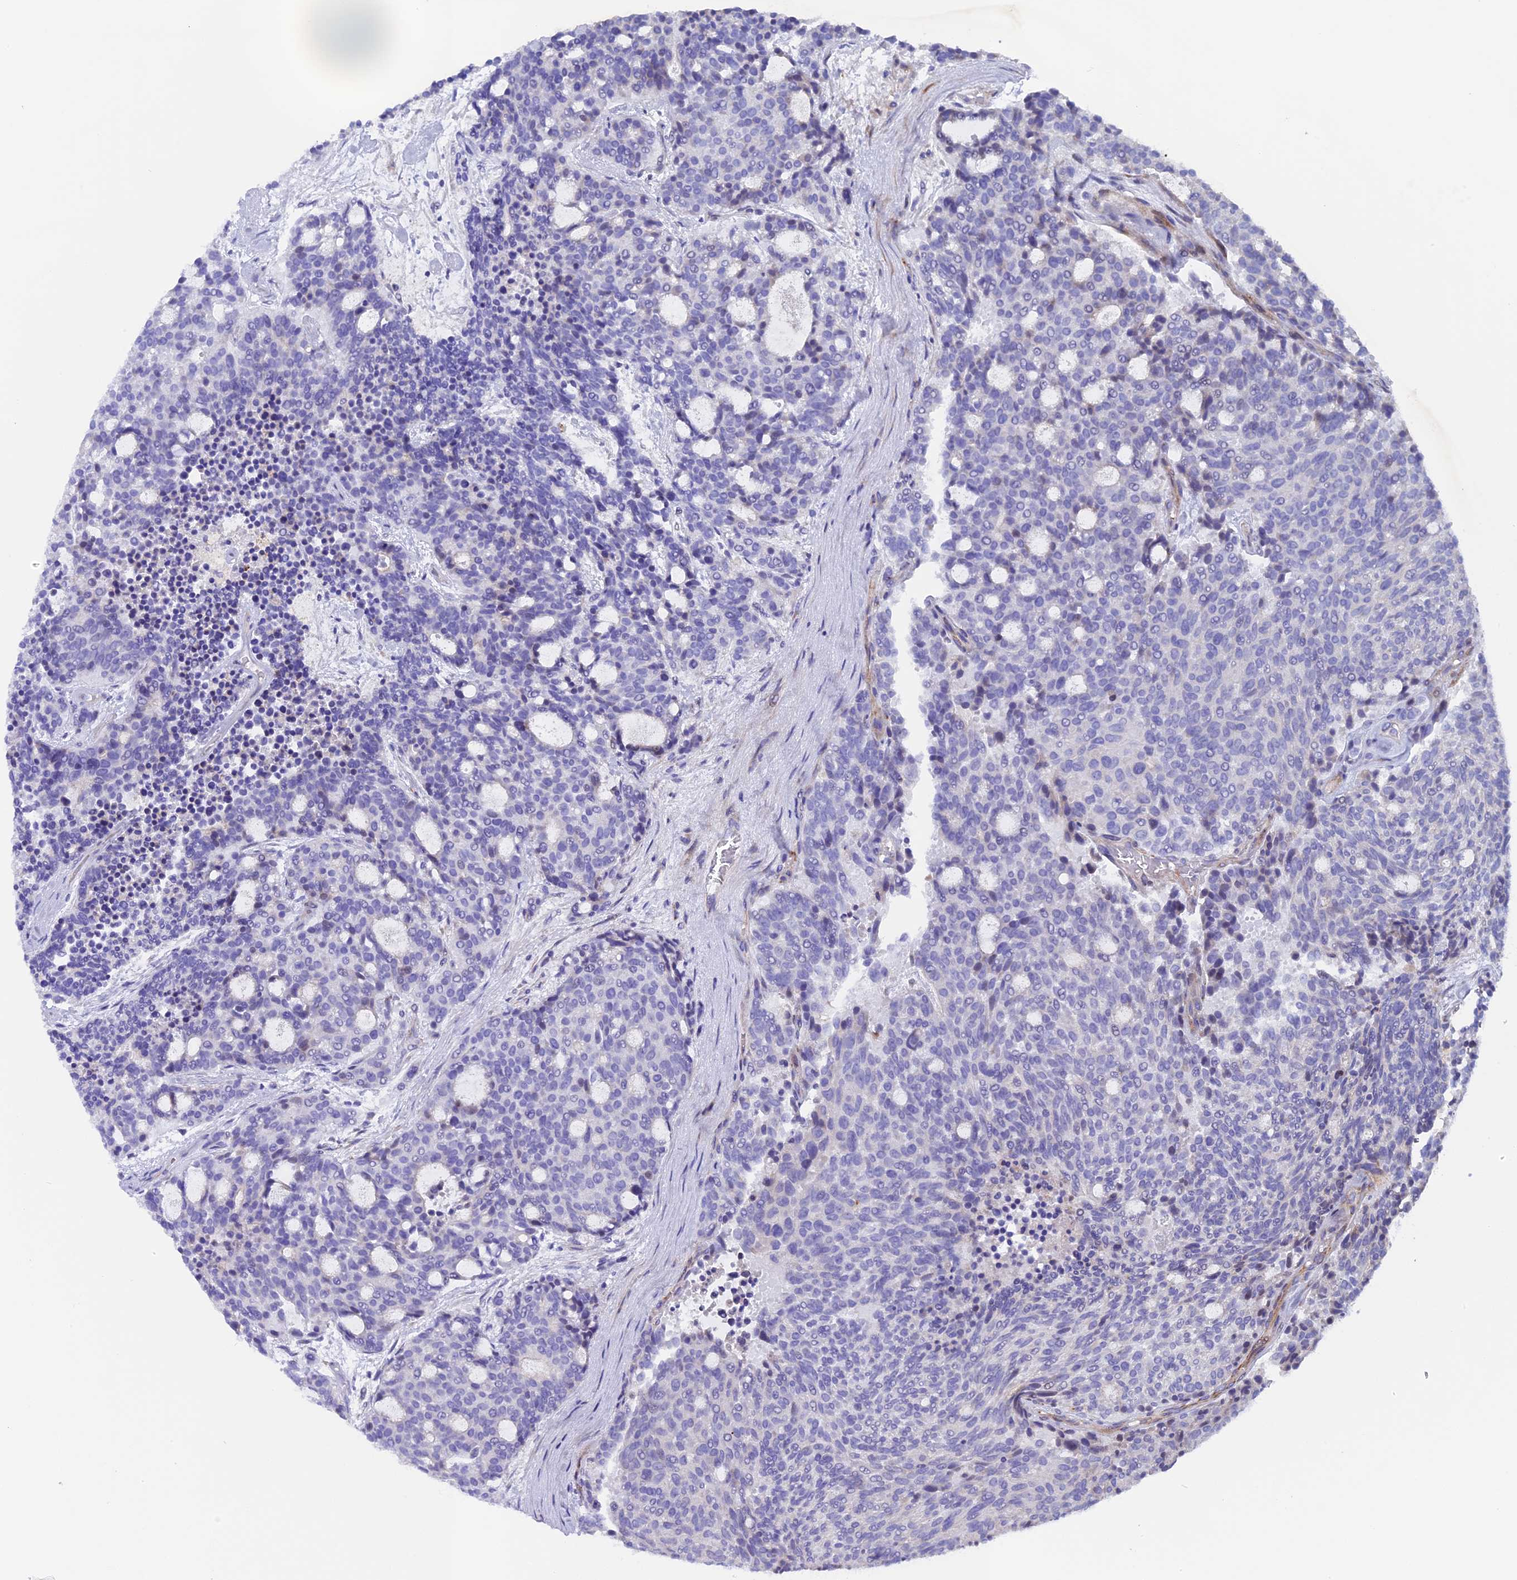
{"staining": {"intensity": "negative", "quantity": "none", "location": "none"}, "tissue": "carcinoid", "cell_type": "Tumor cells", "image_type": "cancer", "snomed": [{"axis": "morphology", "description": "Carcinoid, malignant, NOS"}, {"axis": "topography", "description": "Pancreas"}], "caption": "This is an immunohistochemistry histopathology image of human carcinoid (malignant). There is no staining in tumor cells.", "gene": "PIGU", "patient": {"sex": "female", "age": 54}}